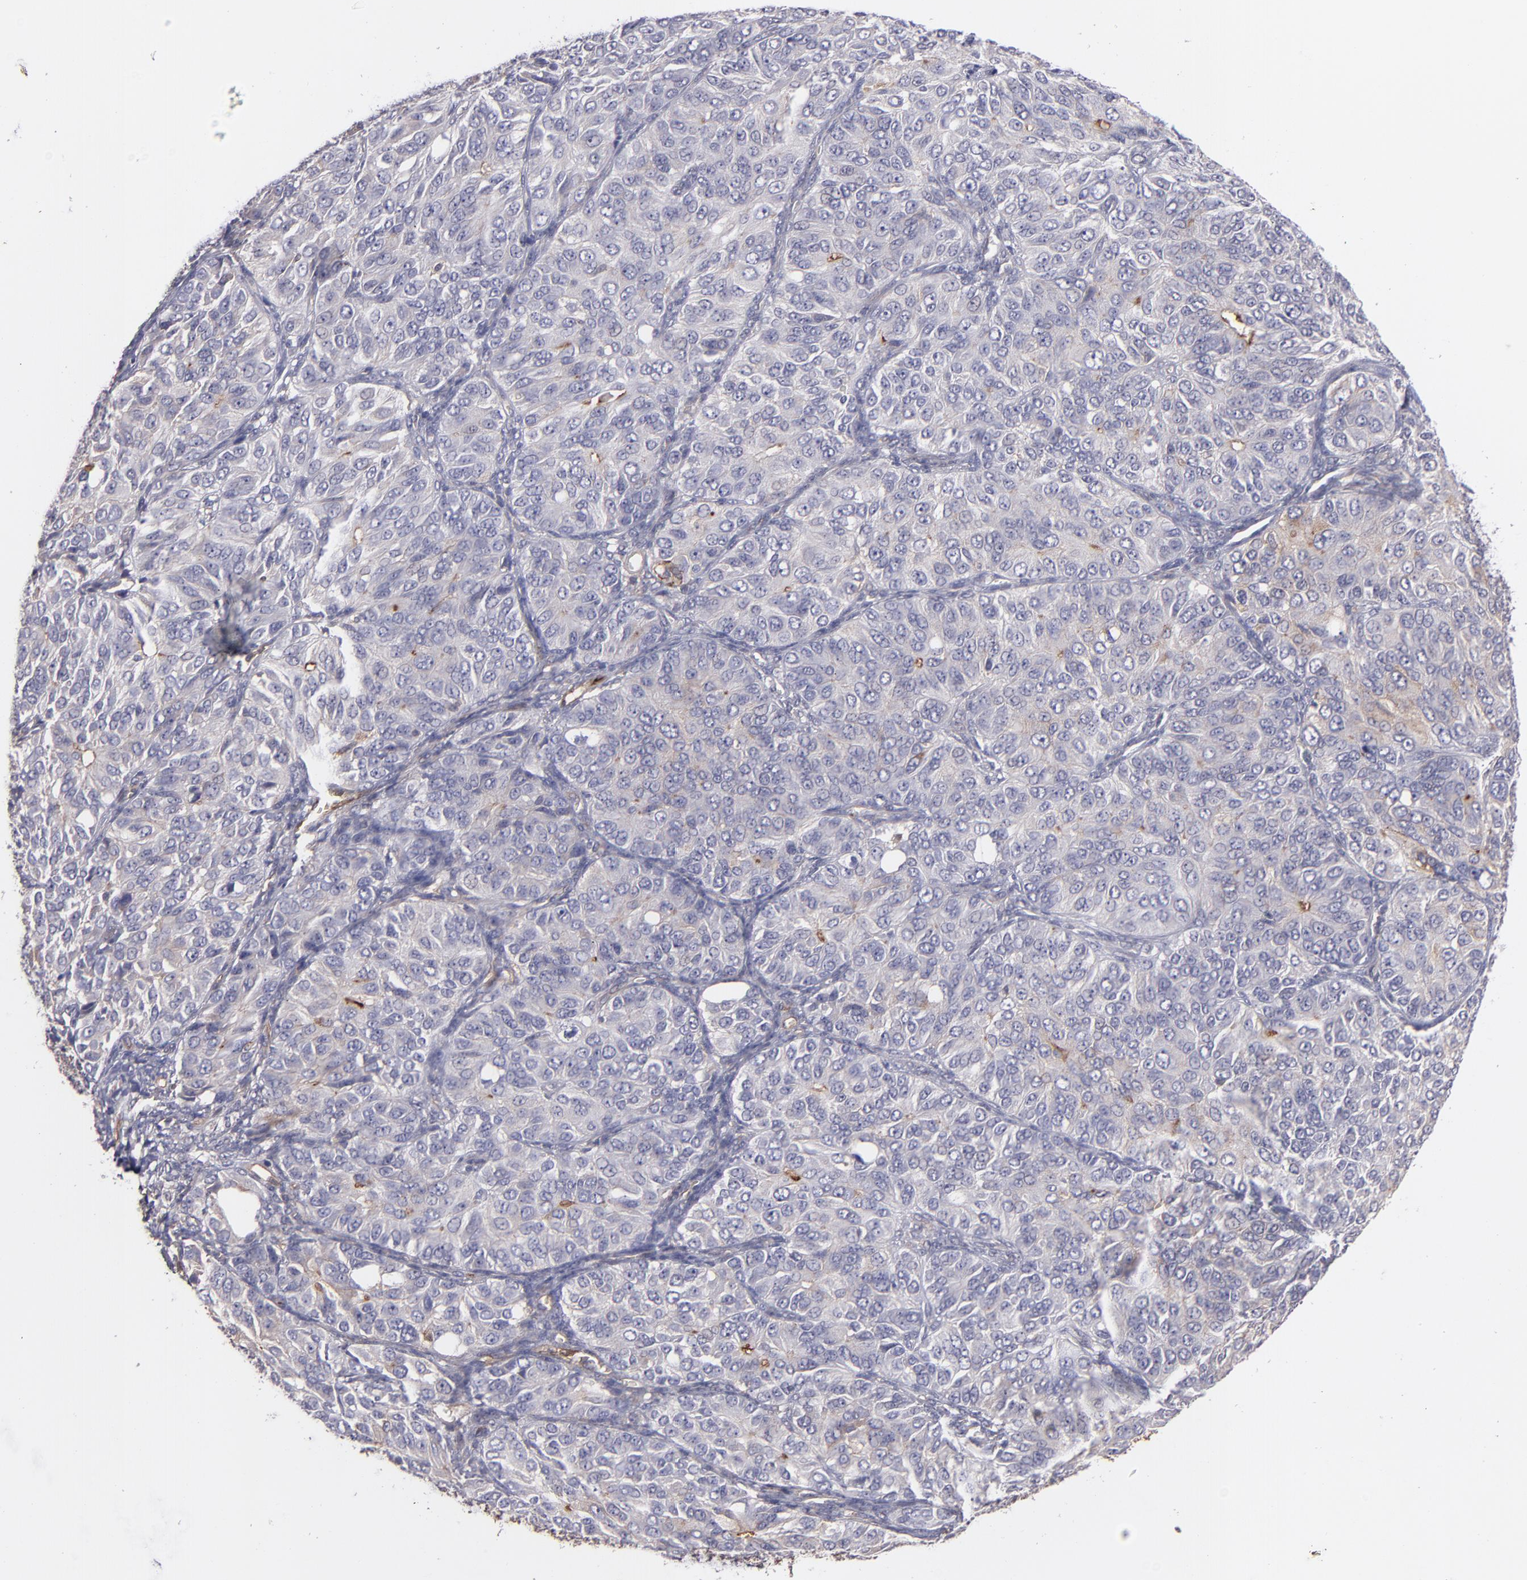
{"staining": {"intensity": "negative", "quantity": "none", "location": "none"}, "tissue": "ovarian cancer", "cell_type": "Tumor cells", "image_type": "cancer", "snomed": [{"axis": "morphology", "description": "Carcinoma, endometroid"}, {"axis": "topography", "description": "Ovary"}], "caption": "An image of ovarian endometroid carcinoma stained for a protein exhibits no brown staining in tumor cells.", "gene": "ICAM1", "patient": {"sex": "female", "age": 51}}